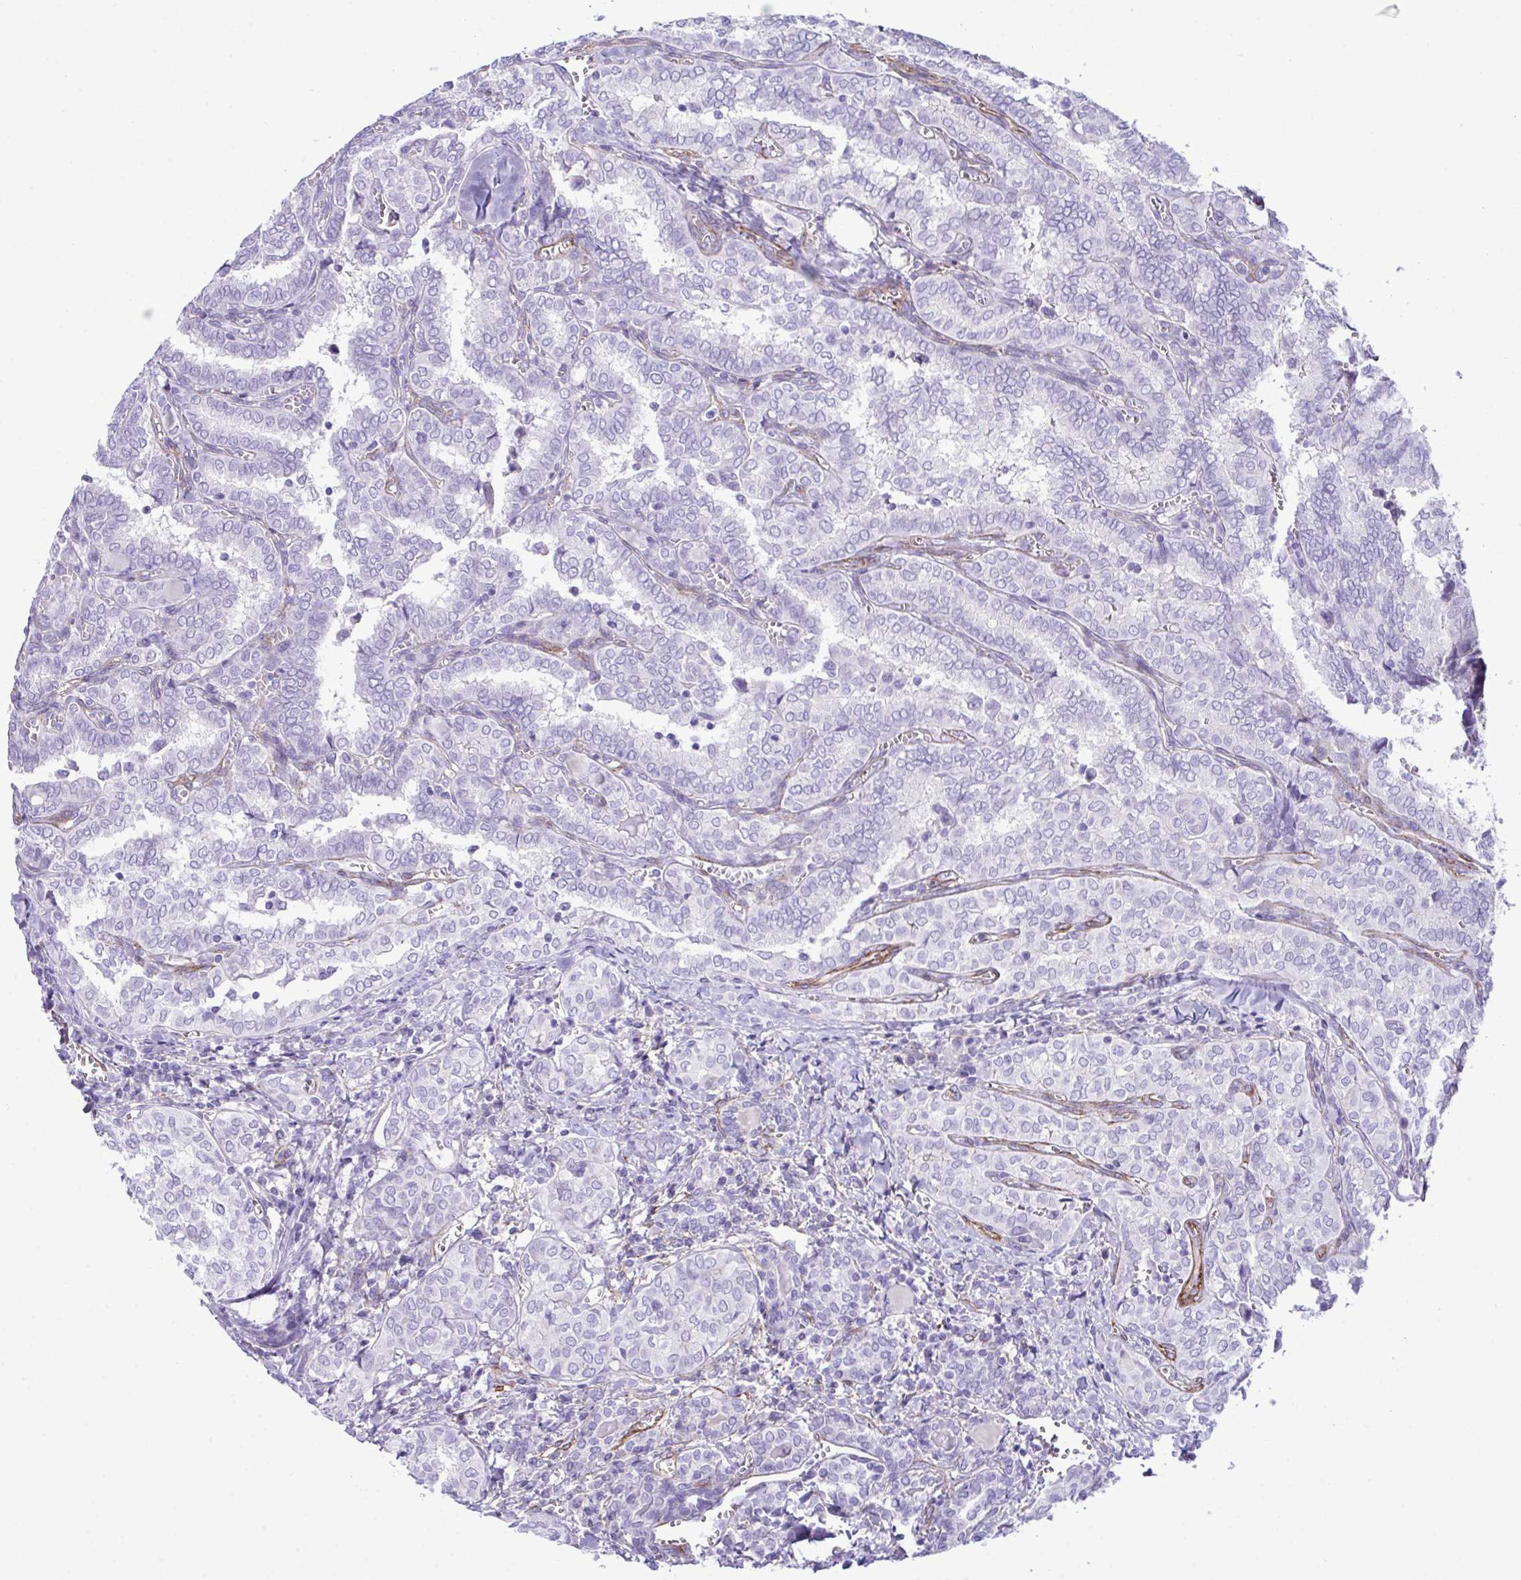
{"staining": {"intensity": "negative", "quantity": "none", "location": "none"}, "tissue": "thyroid cancer", "cell_type": "Tumor cells", "image_type": "cancer", "snomed": [{"axis": "morphology", "description": "Papillary adenocarcinoma, NOS"}, {"axis": "topography", "description": "Thyroid gland"}], "caption": "IHC of thyroid papillary adenocarcinoma displays no positivity in tumor cells.", "gene": "SYNPO2L", "patient": {"sex": "female", "age": 30}}